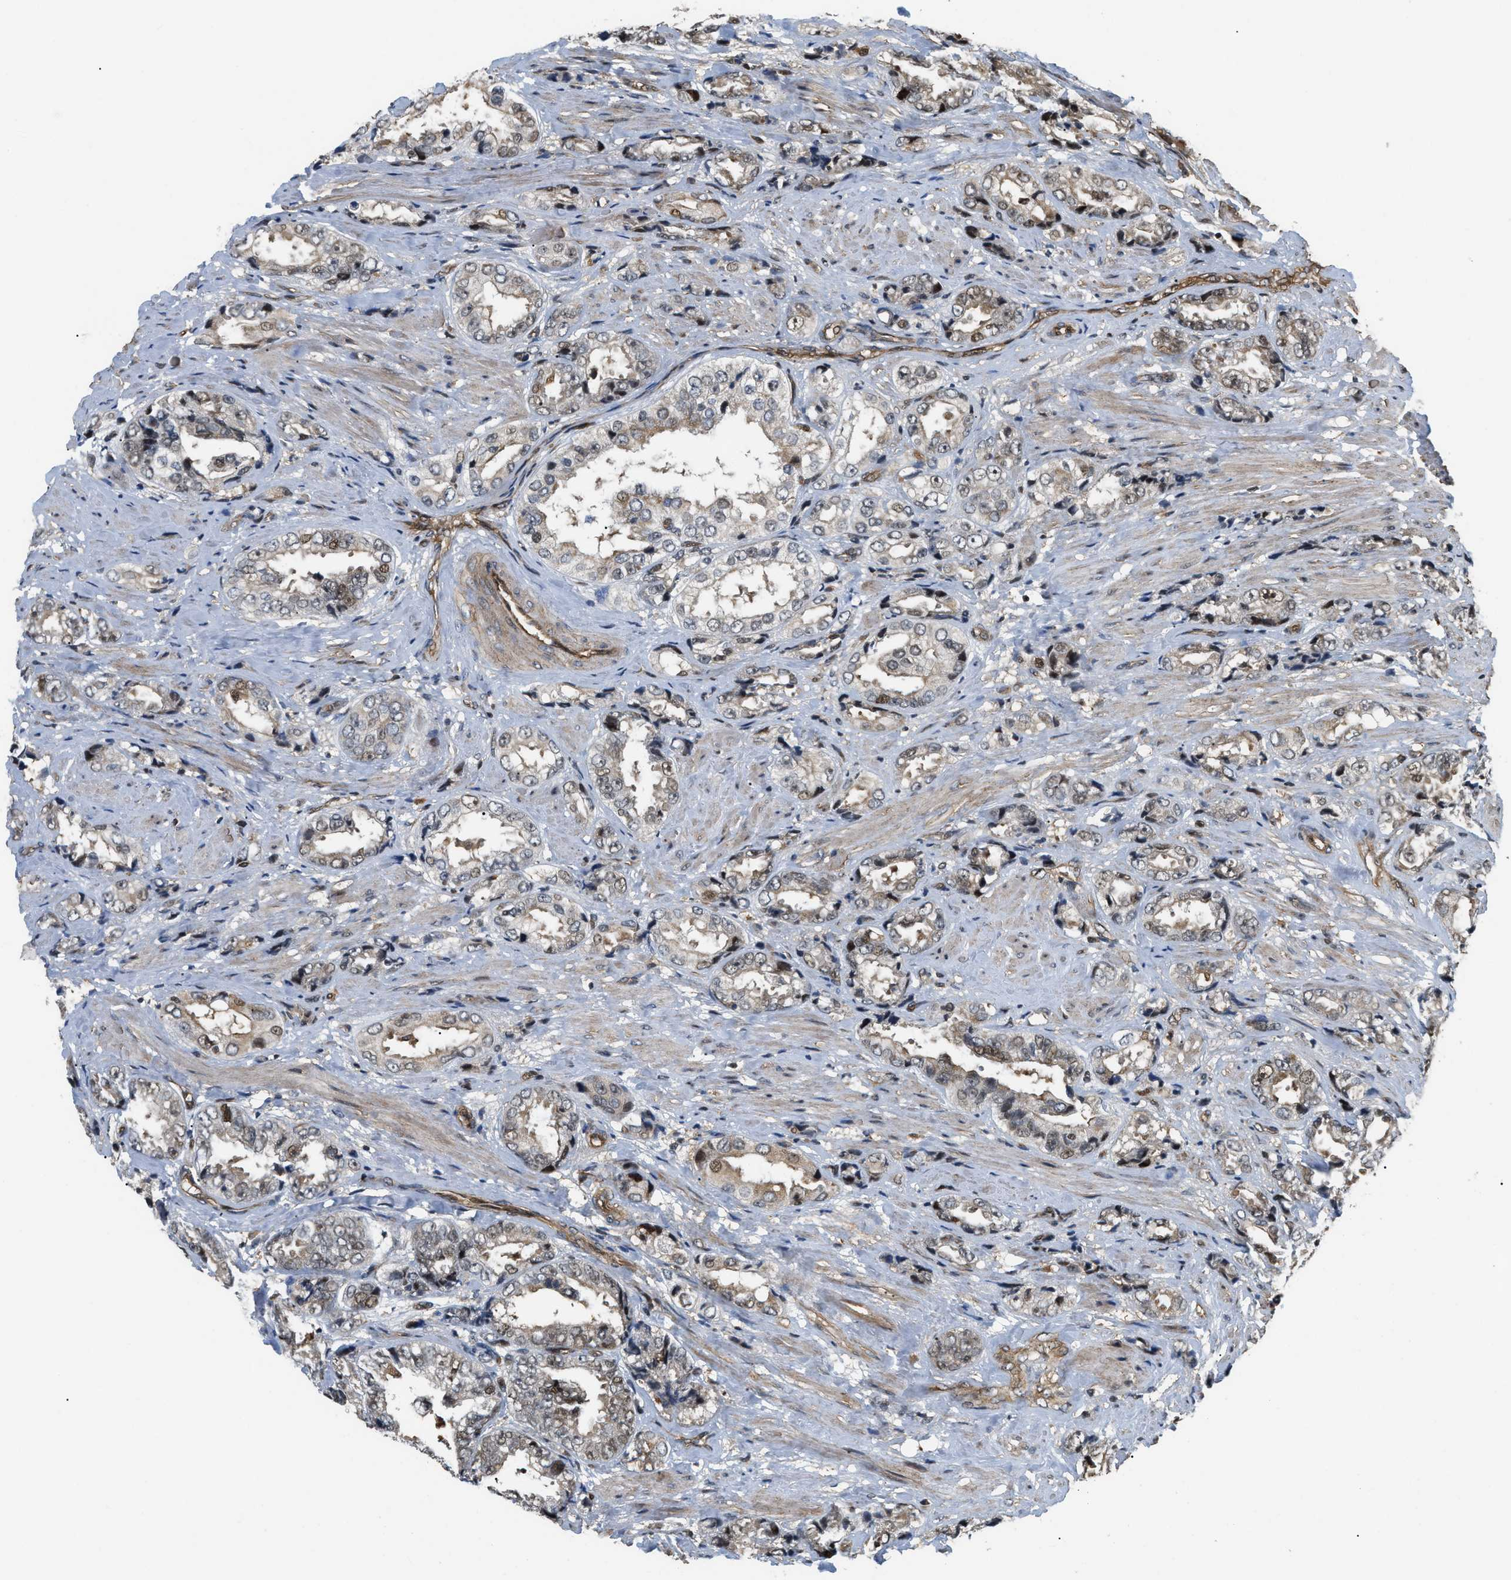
{"staining": {"intensity": "negative", "quantity": "none", "location": "none"}, "tissue": "prostate cancer", "cell_type": "Tumor cells", "image_type": "cancer", "snomed": [{"axis": "morphology", "description": "Adenocarcinoma, High grade"}, {"axis": "topography", "description": "Prostate"}], "caption": "Immunohistochemistry (IHC) micrograph of neoplastic tissue: human prostate adenocarcinoma (high-grade) stained with DAB exhibits no significant protein staining in tumor cells.", "gene": "LTA4H", "patient": {"sex": "male", "age": 61}}